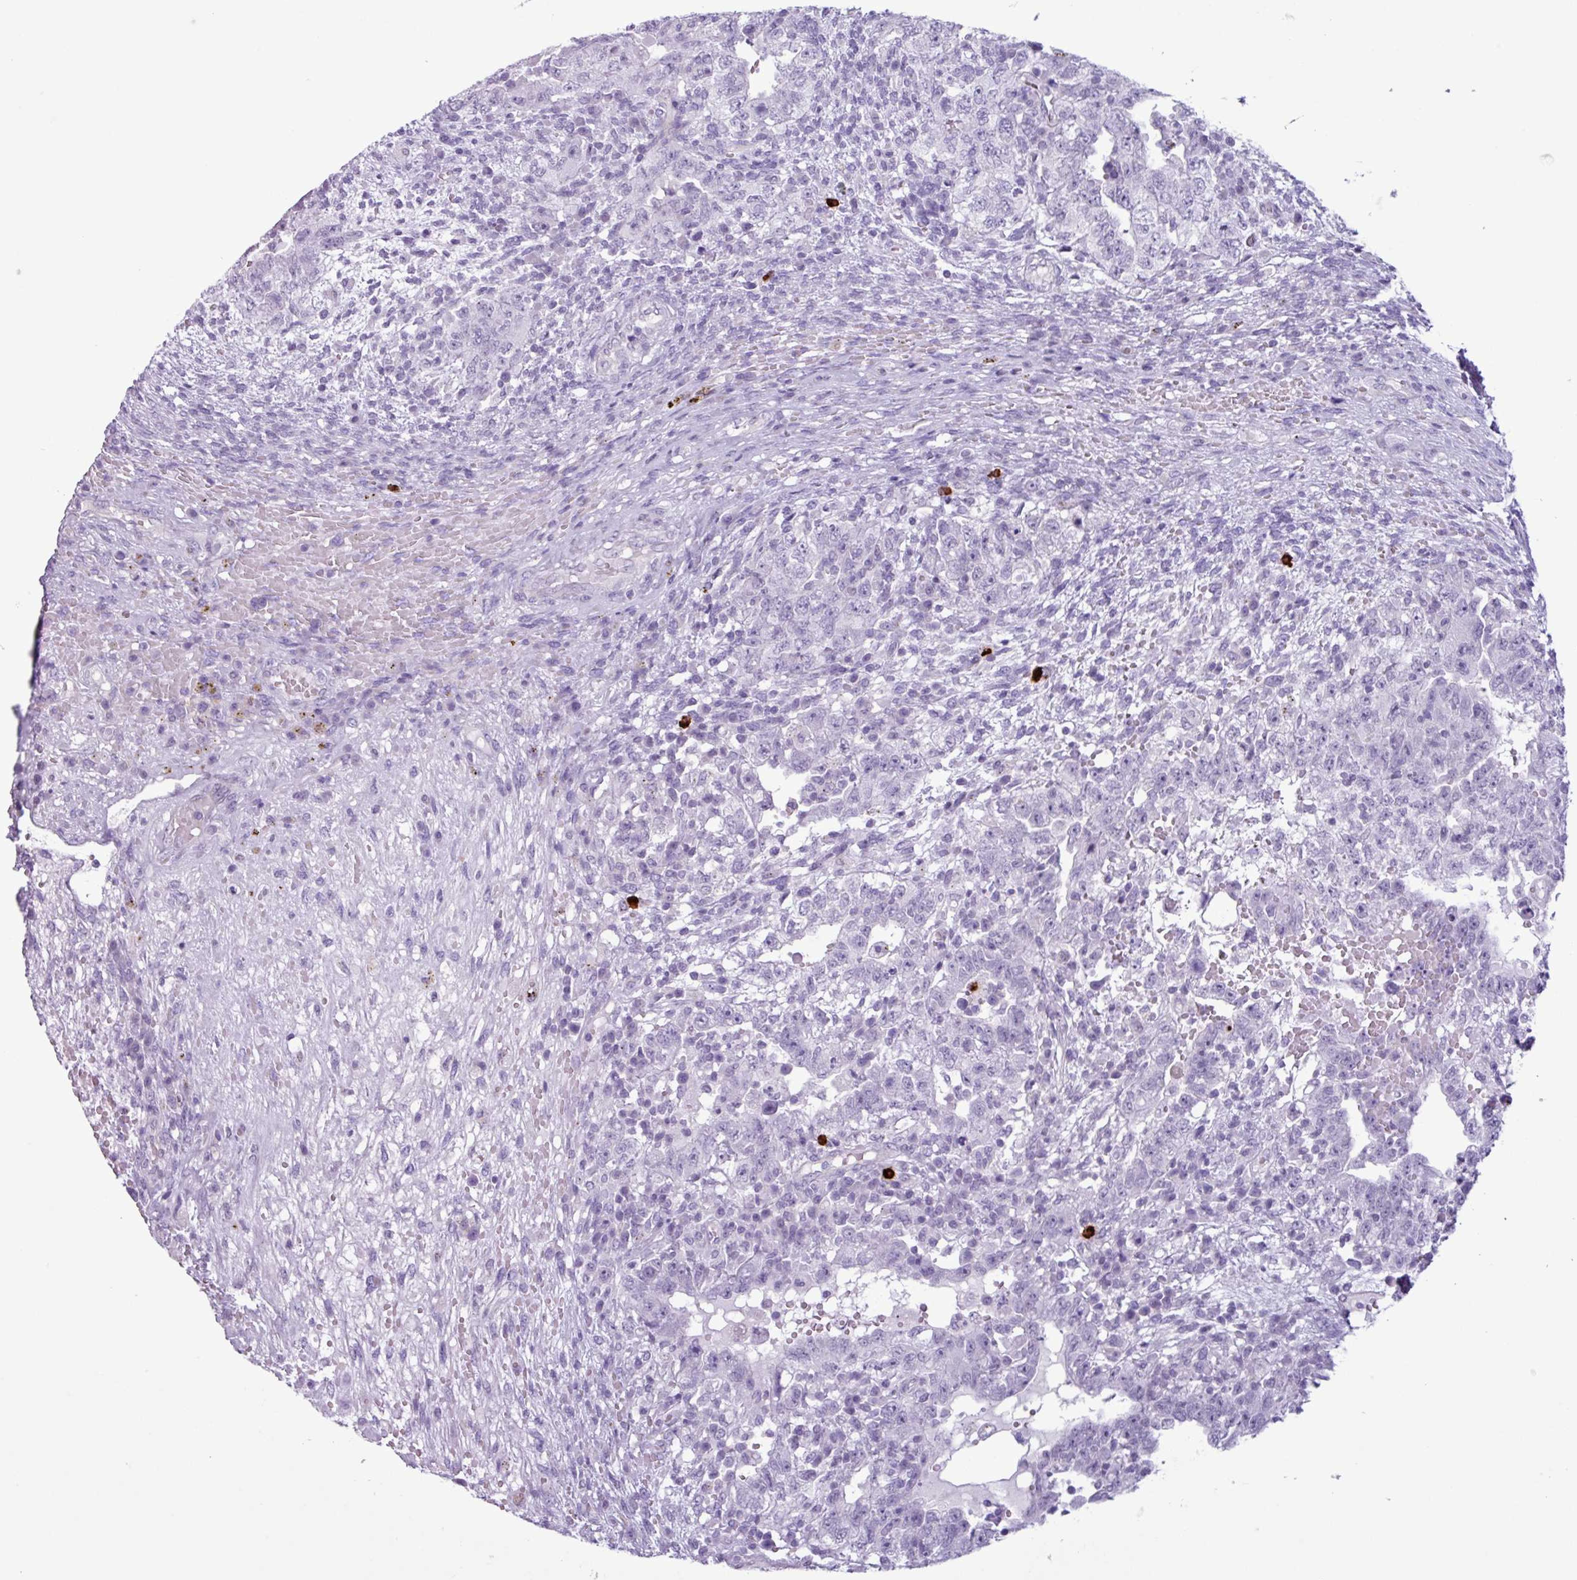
{"staining": {"intensity": "negative", "quantity": "none", "location": "none"}, "tissue": "testis cancer", "cell_type": "Tumor cells", "image_type": "cancer", "snomed": [{"axis": "morphology", "description": "Carcinoma, Embryonal, NOS"}, {"axis": "topography", "description": "Testis"}], "caption": "DAB immunohistochemical staining of testis cancer (embryonal carcinoma) reveals no significant positivity in tumor cells.", "gene": "TMEM178A", "patient": {"sex": "male", "age": 26}}